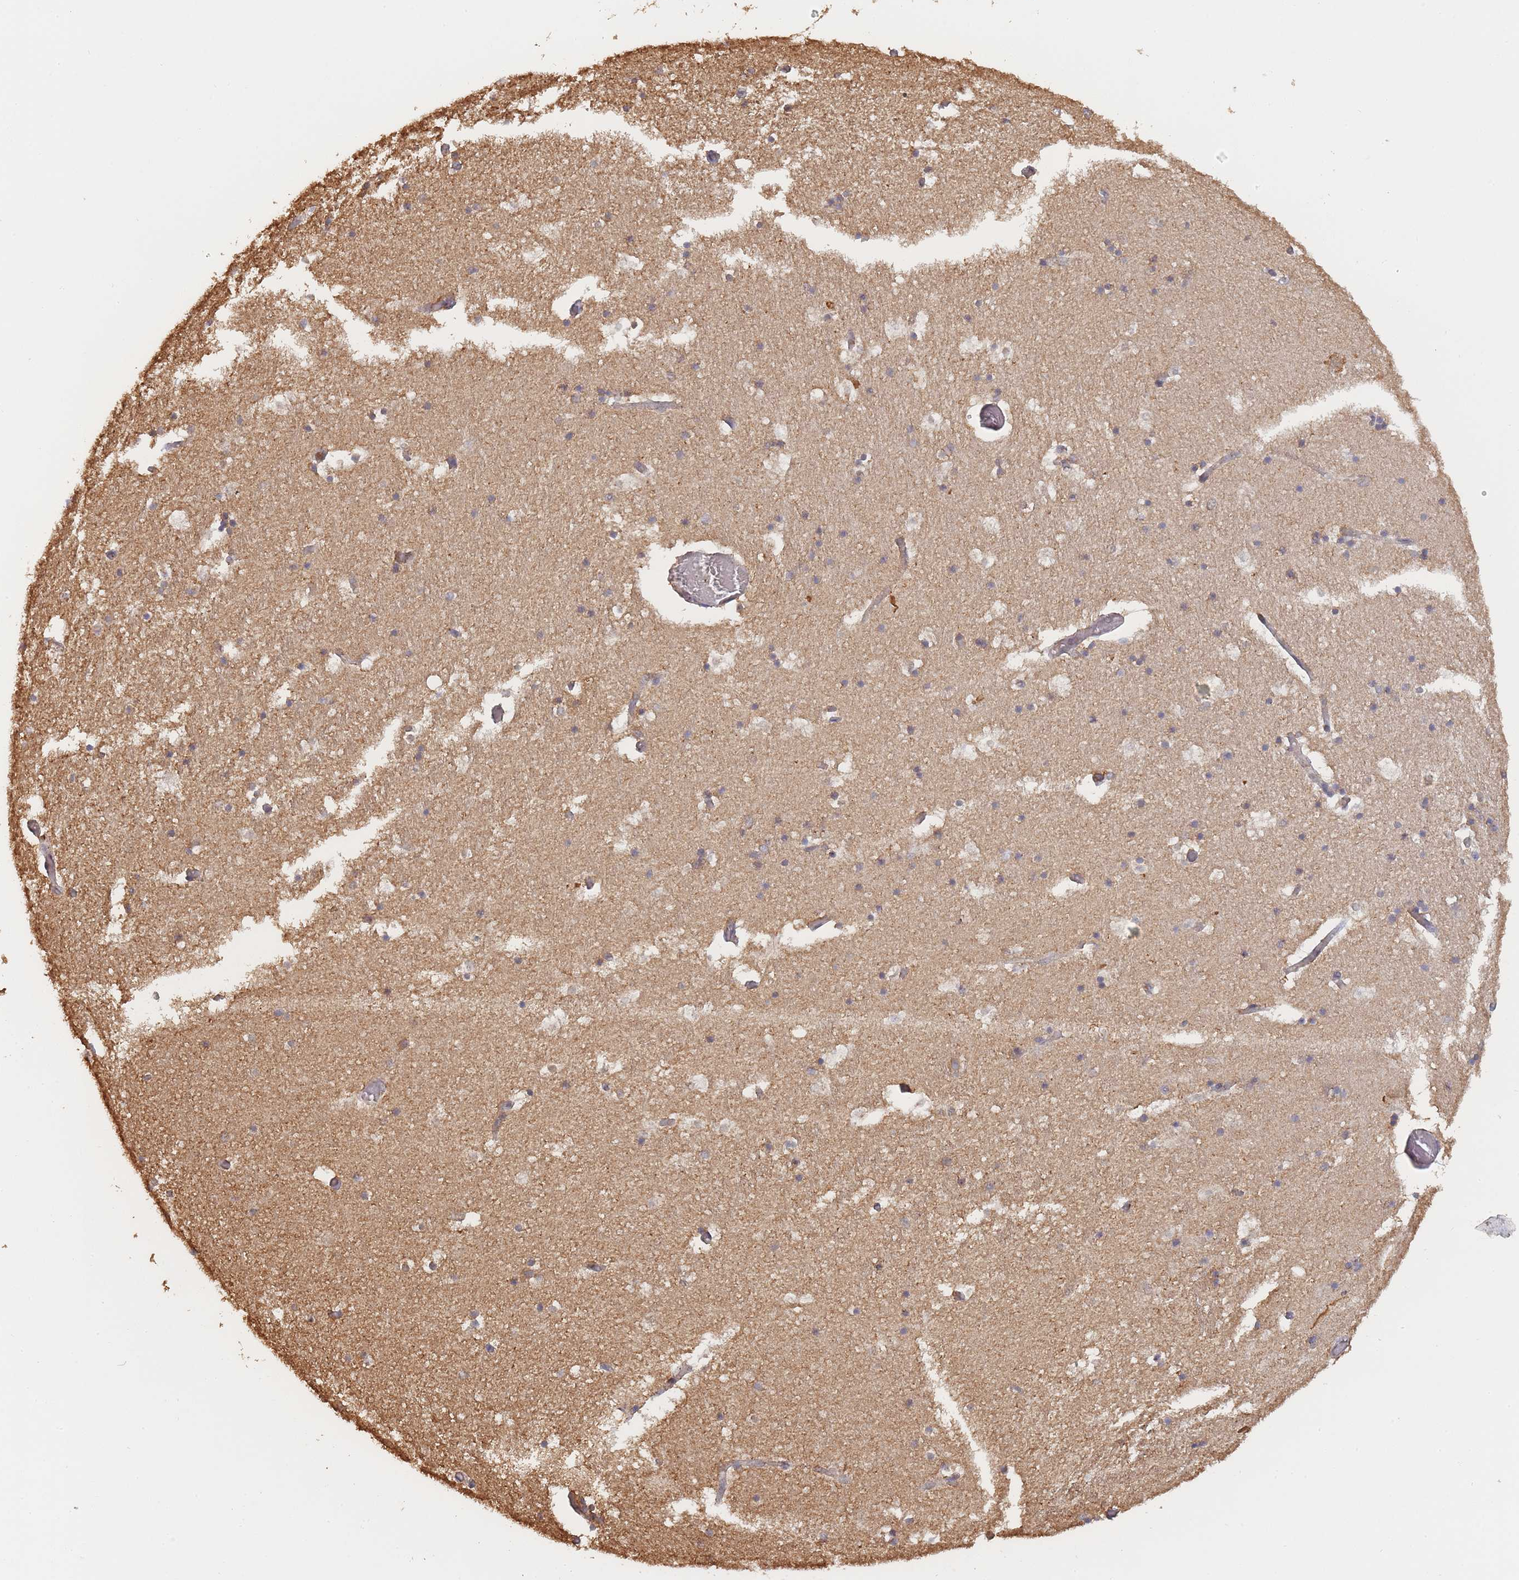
{"staining": {"intensity": "negative", "quantity": "none", "location": "none"}, "tissue": "hippocampus", "cell_type": "Glial cells", "image_type": "normal", "snomed": [{"axis": "morphology", "description": "Normal tissue, NOS"}, {"axis": "topography", "description": "Hippocampus"}], "caption": "The histopathology image exhibits no significant staining in glial cells of hippocampus. The staining is performed using DAB brown chromogen with nuclei counter-stained in using hematoxylin.", "gene": "METRN", "patient": {"sex": "female", "age": 52}}